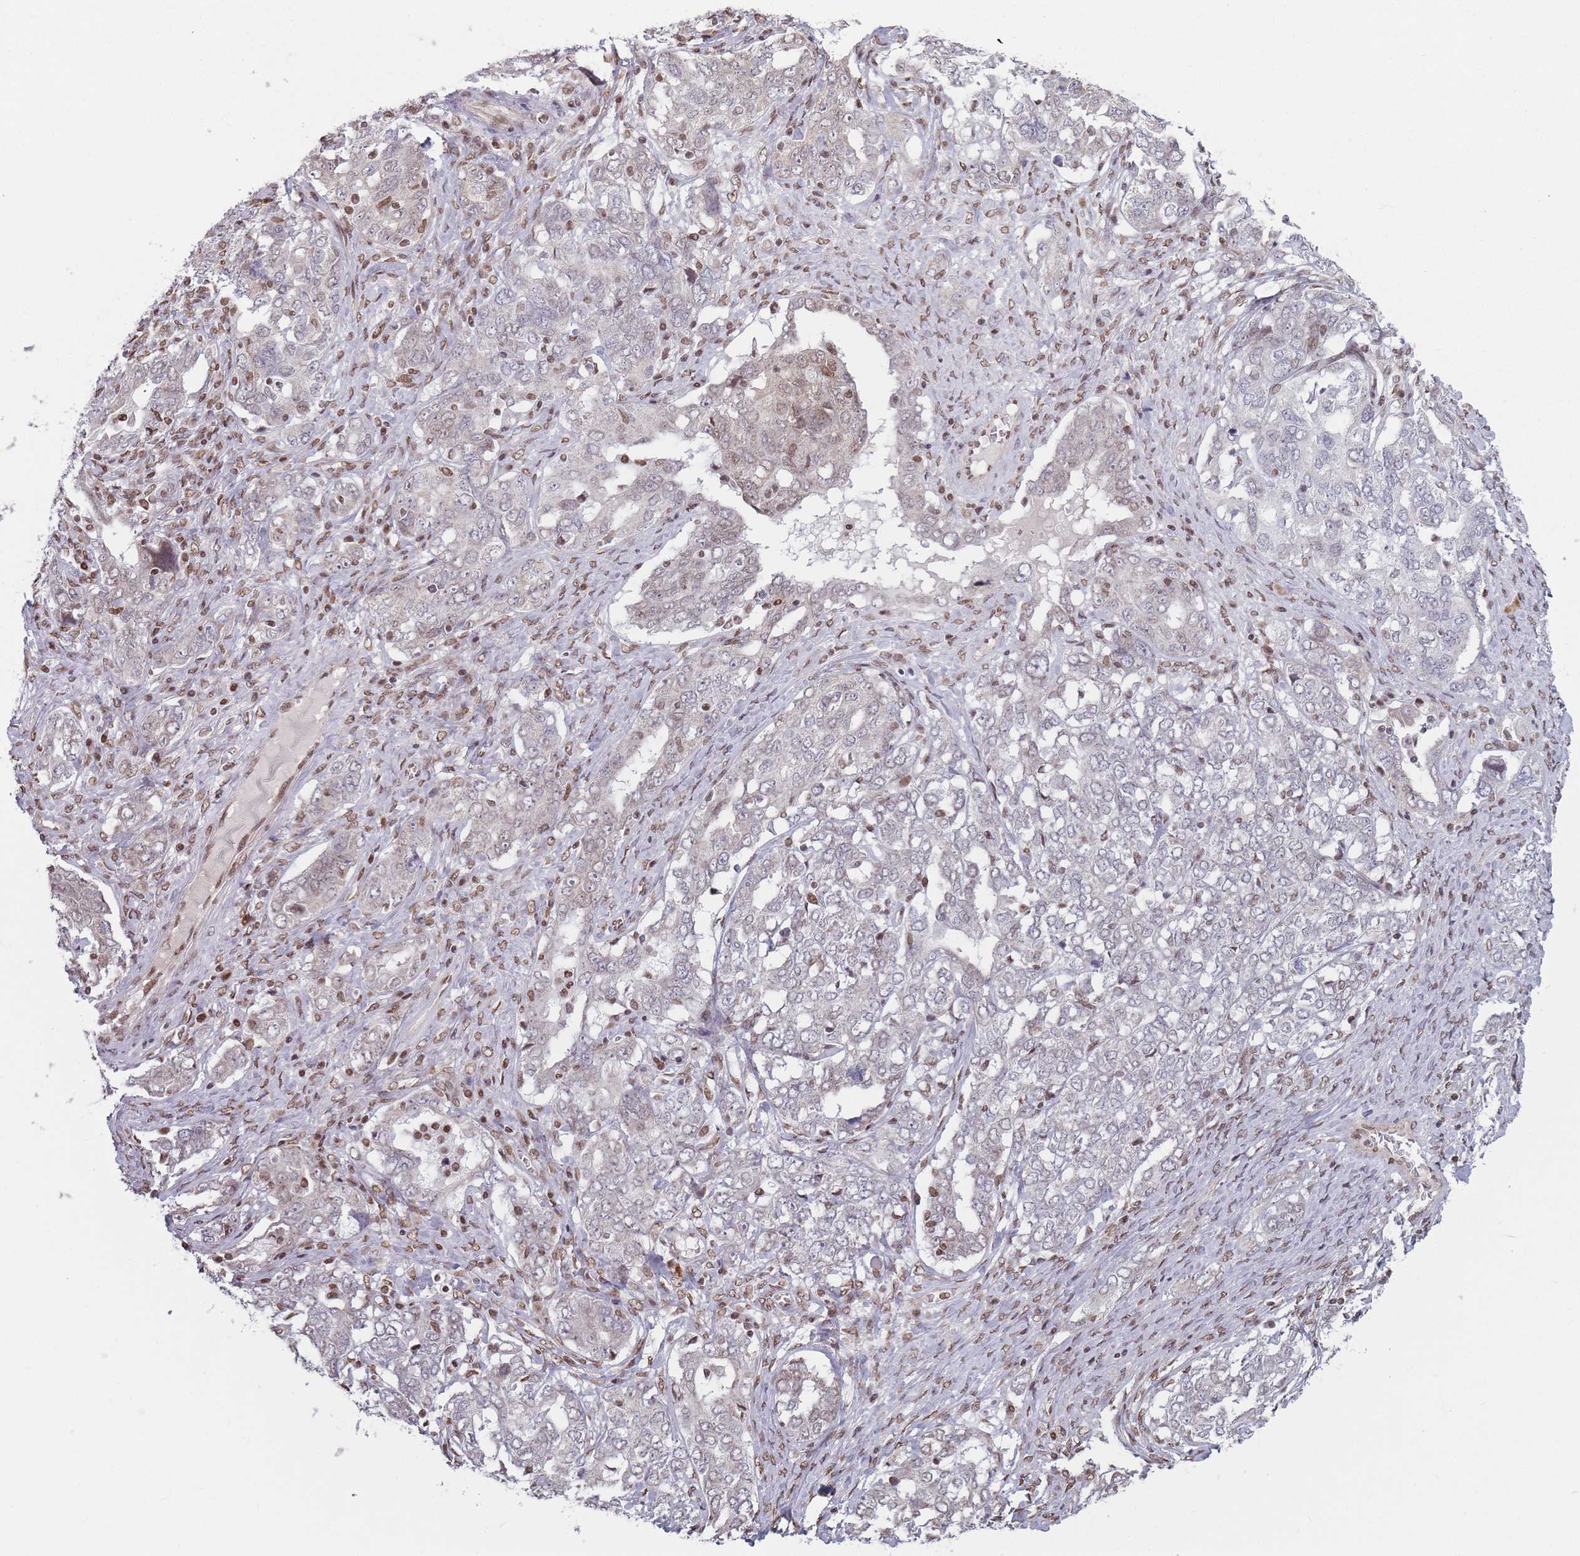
{"staining": {"intensity": "negative", "quantity": "none", "location": "none"}, "tissue": "ovarian cancer", "cell_type": "Tumor cells", "image_type": "cancer", "snomed": [{"axis": "morphology", "description": "Carcinoma, endometroid"}, {"axis": "topography", "description": "Ovary"}], "caption": "This is an IHC histopathology image of human ovarian cancer. There is no staining in tumor cells.", "gene": "SH3BGRL2", "patient": {"sex": "female", "age": 62}}